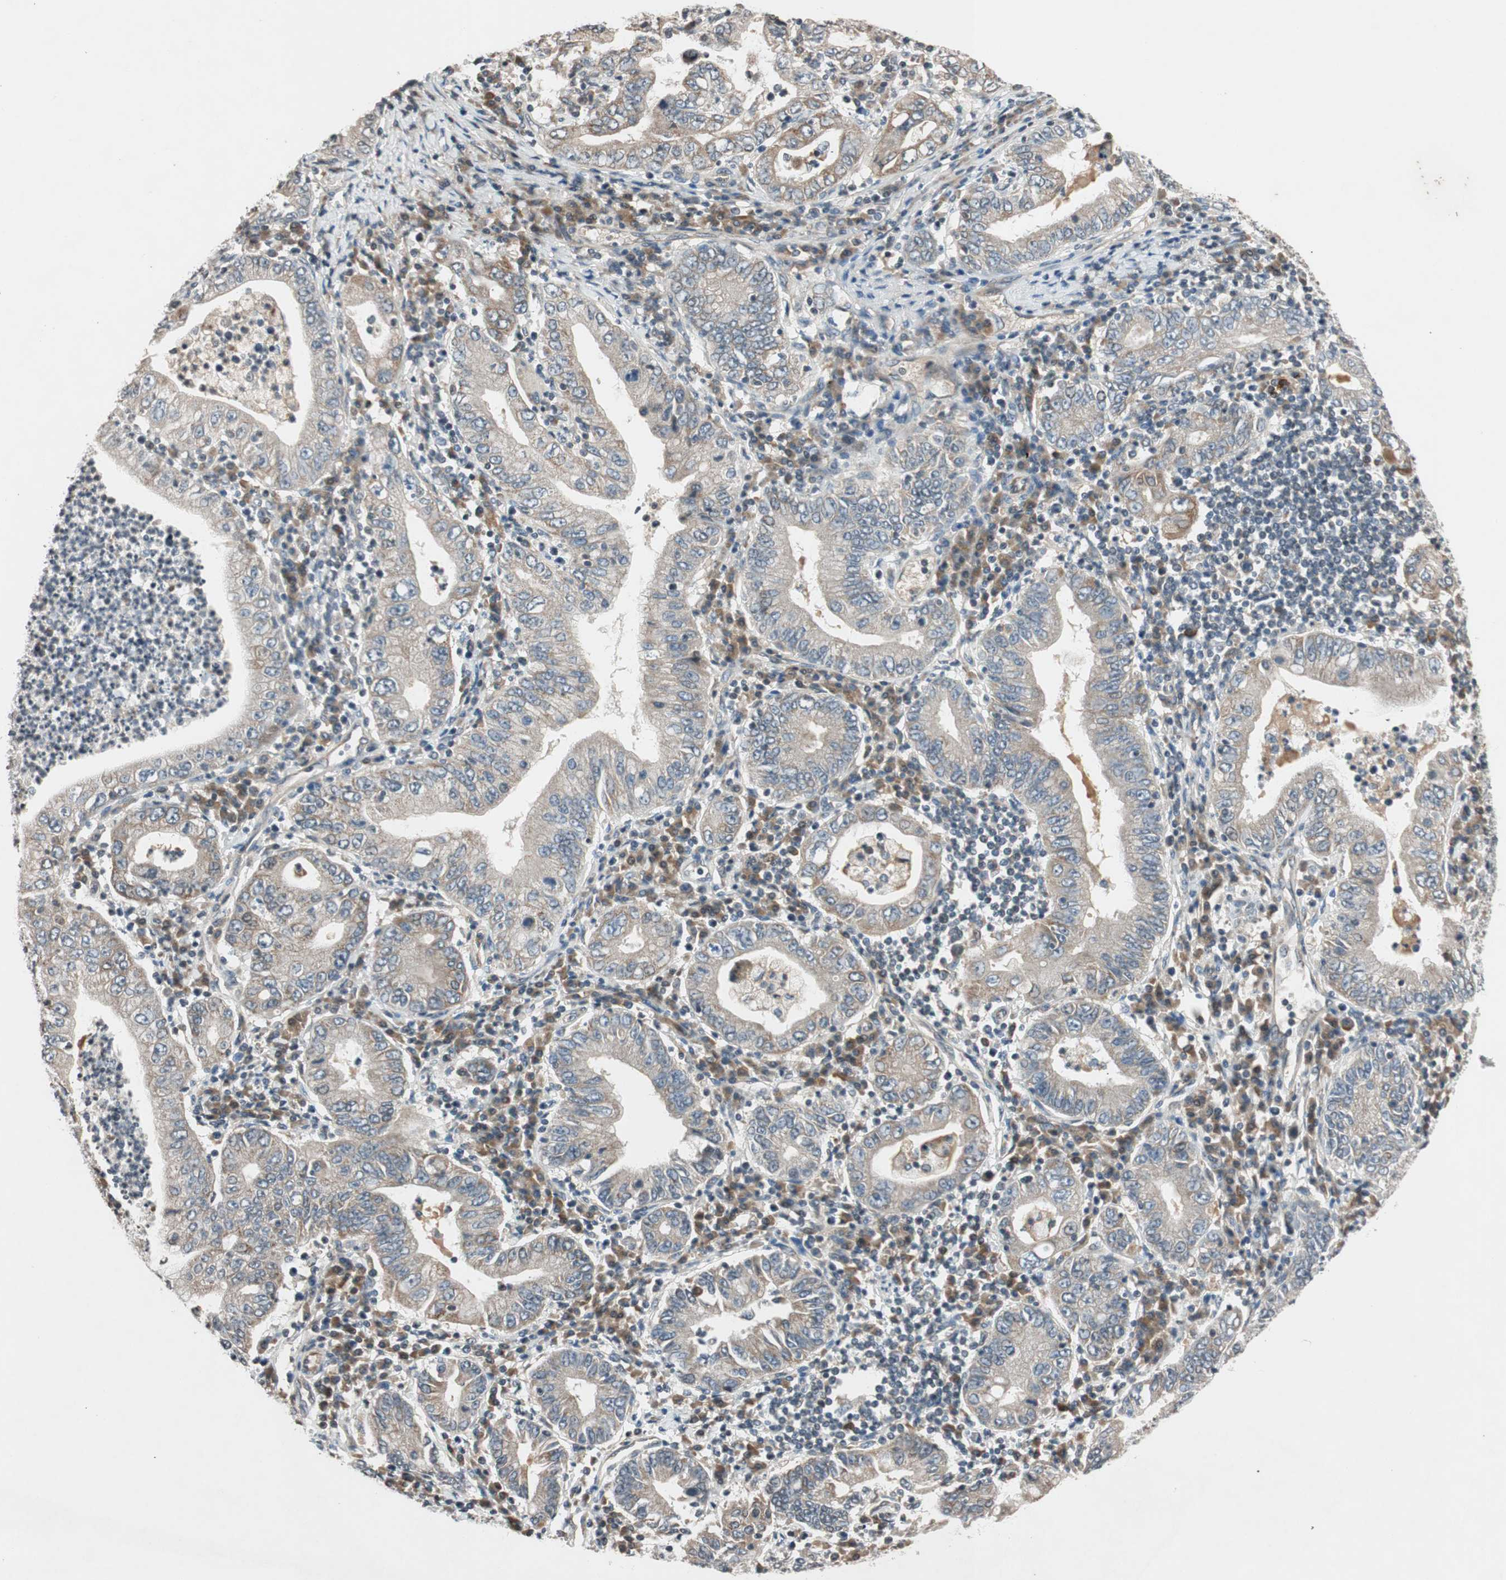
{"staining": {"intensity": "weak", "quantity": ">75%", "location": "cytoplasmic/membranous"}, "tissue": "stomach cancer", "cell_type": "Tumor cells", "image_type": "cancer", "snomed": [{"axis": "morphology", "description": "Normal tissue, NOS"}, {"axis": "morphology", "description": "Adenocarcinoma, NOS"}, {"axis": "topography", "description": "Esophagus"}, {"axis": "topography", "description": "Stomach, upper"}, {"axis": "topography", "description": "Peripheral nerve tissue"}], "caption": "Tumor cells exhibit weak cytoplasmic/membranous positivity in about >75% of cells in stomach cancer (adenocarcinoma).", "gene": "GCLM", "patient": {"sex": "male", "age": 62}}